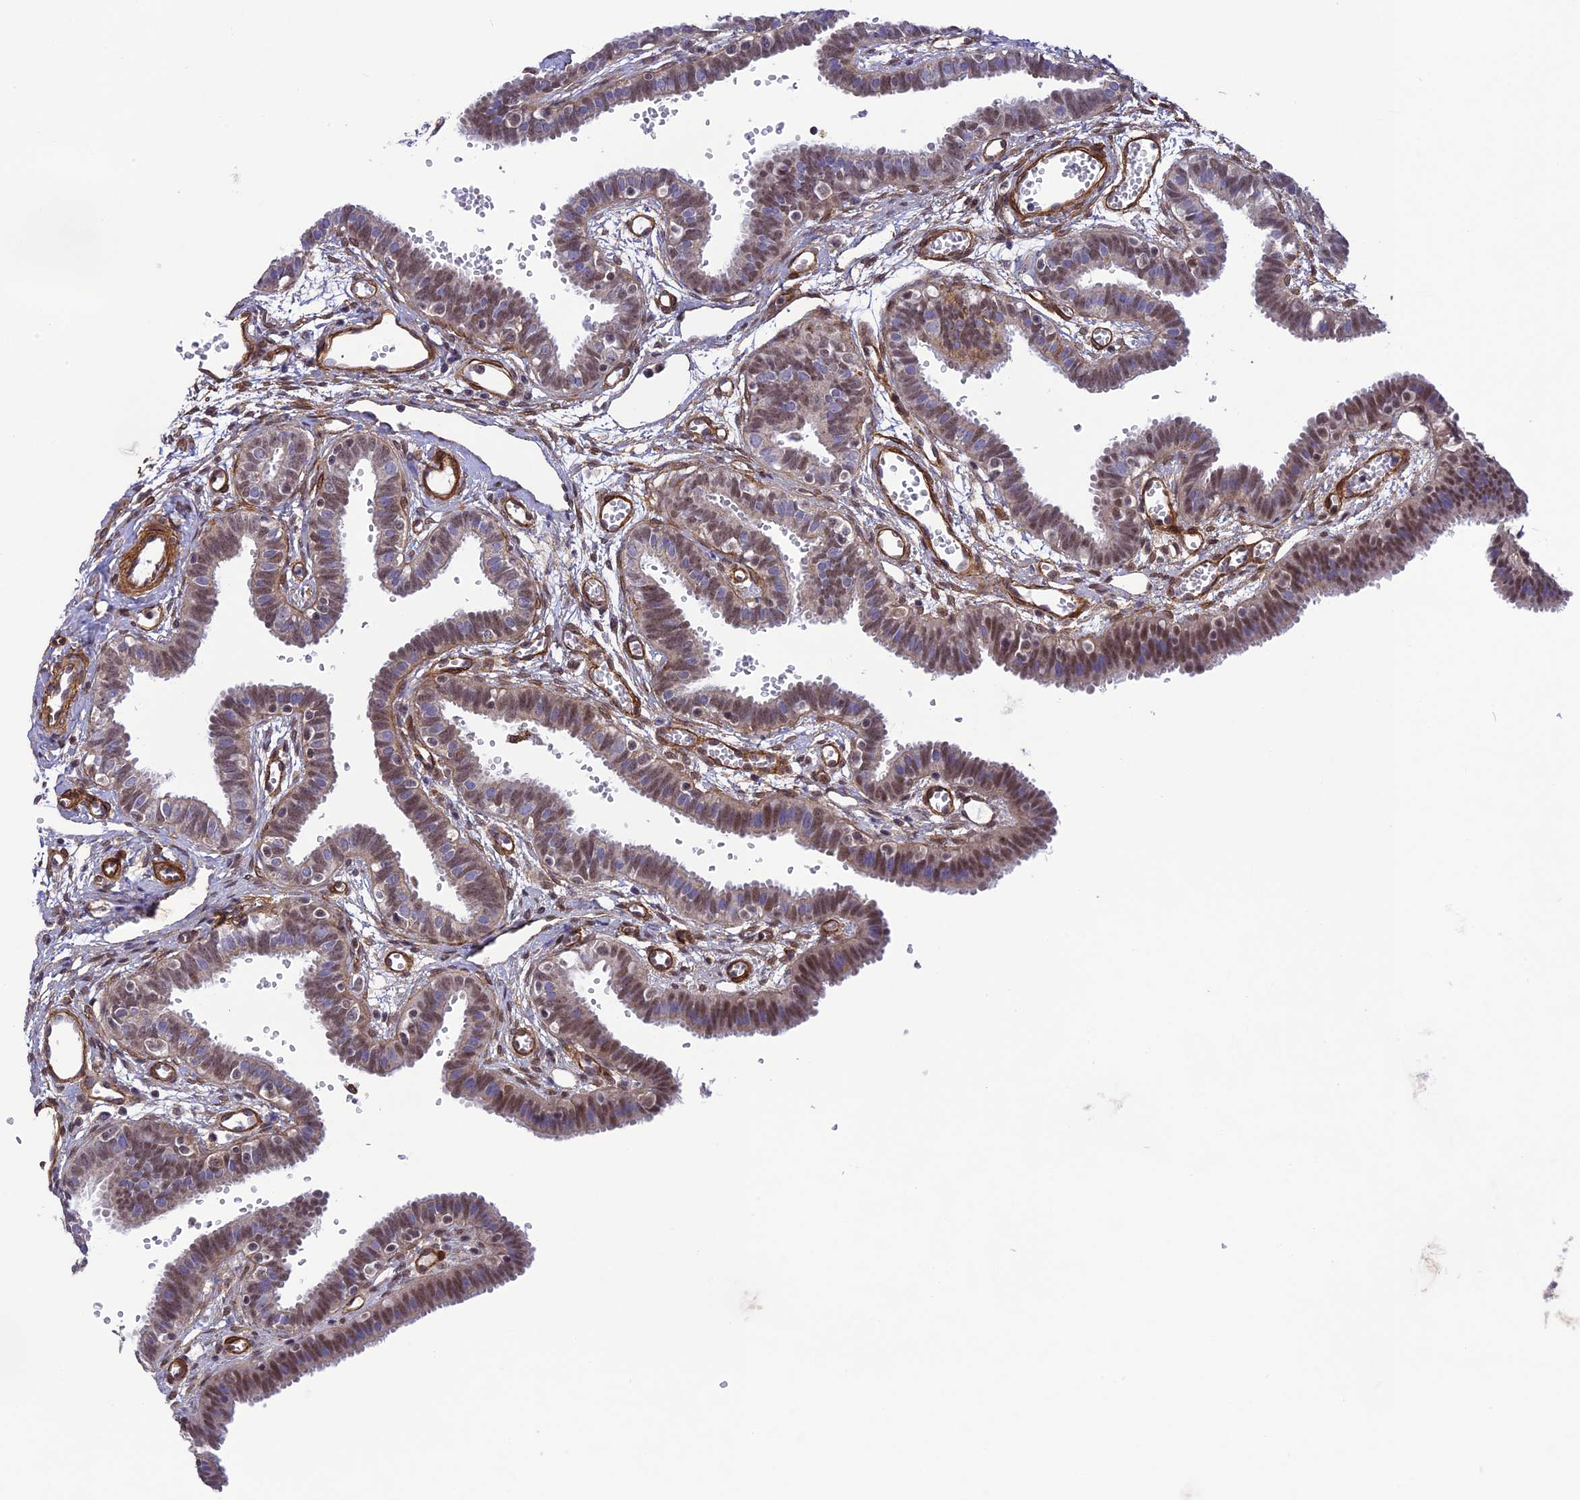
{"staining": {"intensity": "moderate", "quantity": "25%-75%", "location": "cytoplasmic/membranous,nuclear"}, "tissue": "fallopian tube", "cell_type": "Glandular cells", "image_type": "normal", "snomed": [{"axis": "morphology", "description": "Normal tissue, NOS"}, {"axis": "topography", "description": "Fallopian tube"}, {"axis": "topography", "description": "Placenta"}], "caption": "About 25%-75% of glandular cells in normal fallopian tube demonstrate moderate cytoplasmic/membranous,nuclear protein staining as visualized by brown immunohistochemical staining.", "gene": "TNS1", "patient": {"sex": "female", "age": 32}}